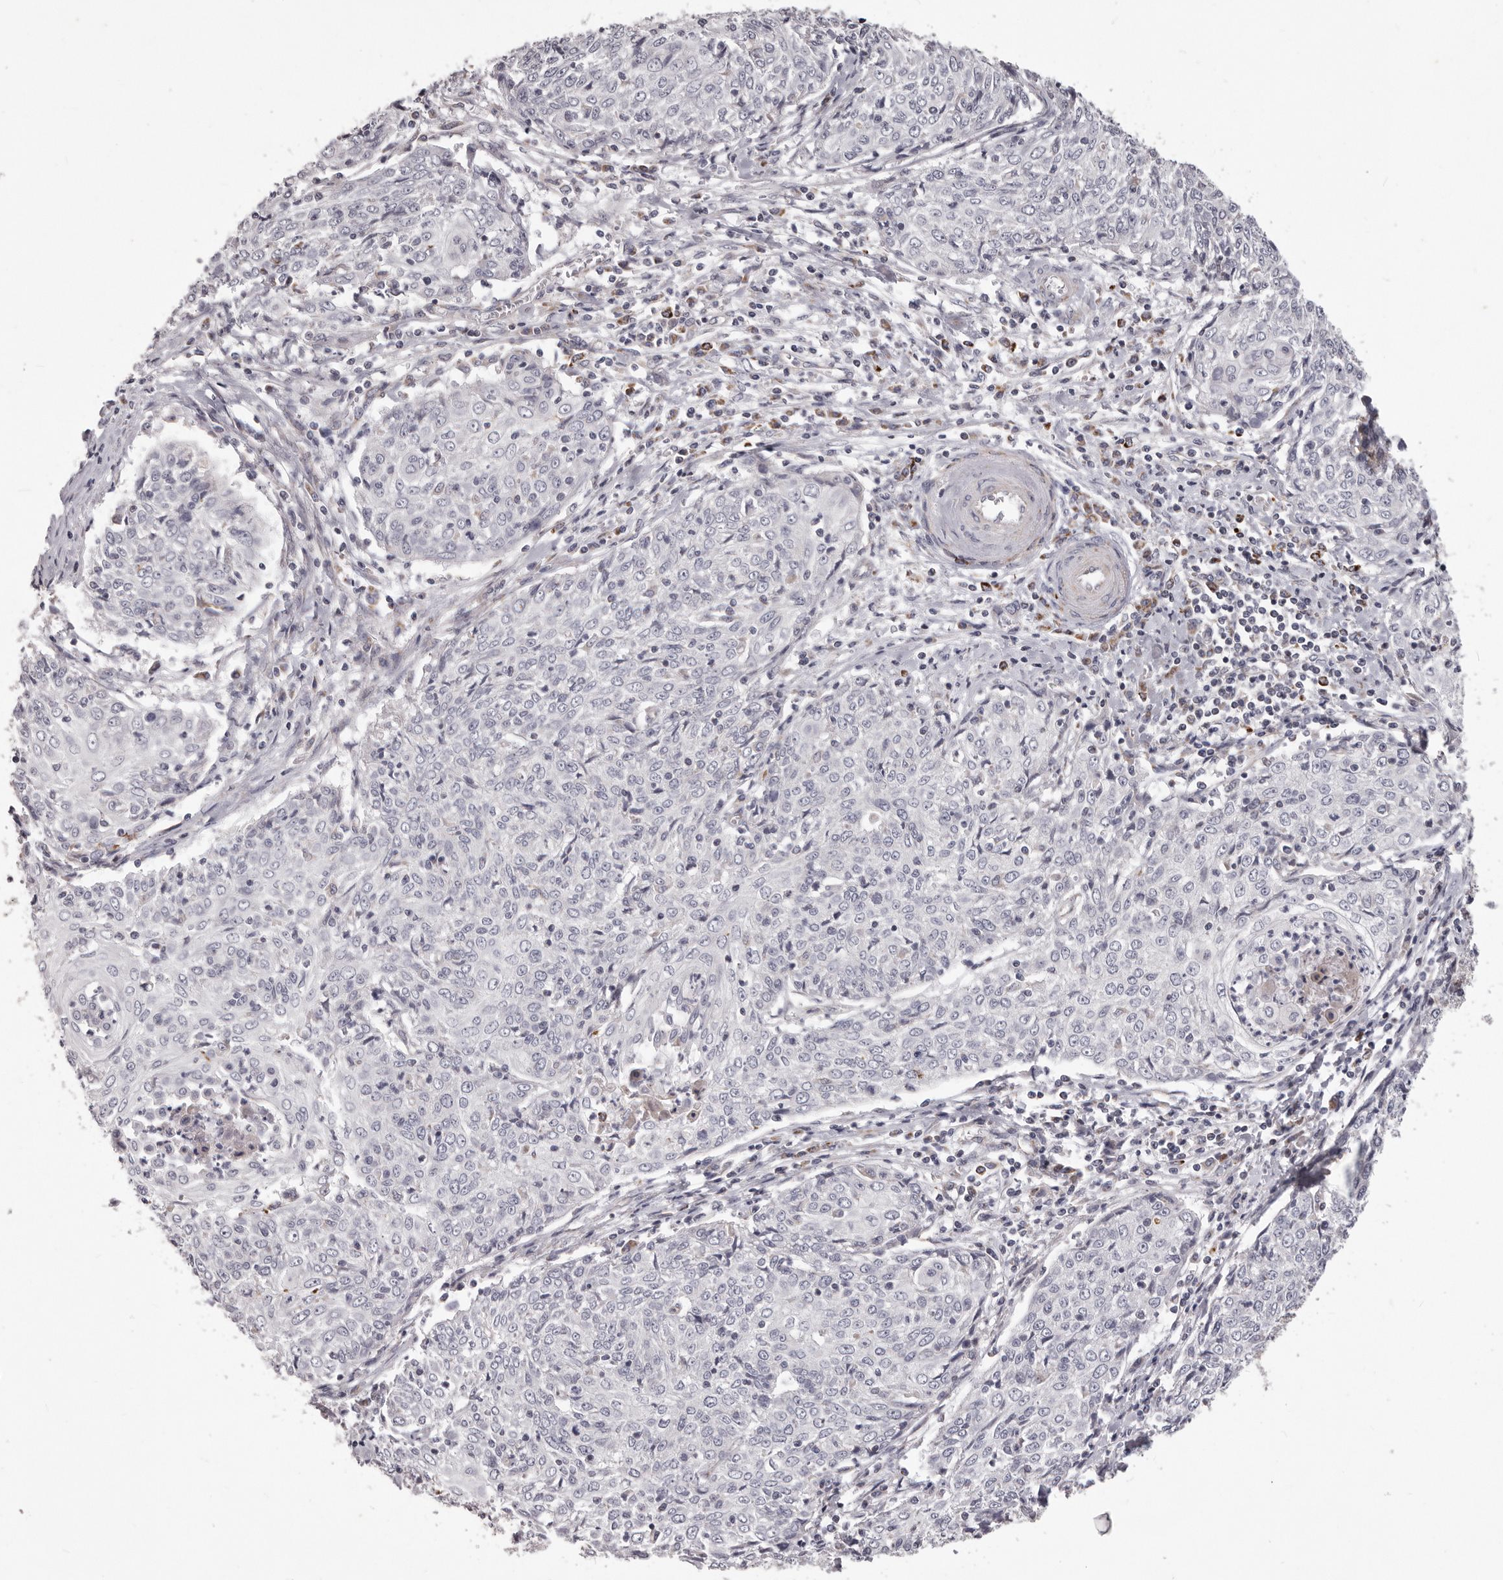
{"staining": {"intensity": "negative", "quantity": "none", "location": "none"}, "tissue": "cervical cancer", "cell_type": "Tumor cells", "image_type": "cancer", "snomed": [{"axis": "morphology", "description": "Squamous cell carcinoma, NOS"}, {"axis": "topography", "description": "Cervix"}], "caption": "Immunohistochemistry (IHC) of squamous cell carcinoma (cervical) demonstrates no positivity in tumor cells. (Immunohistochemistry, brightfield microscopy, high magnification).", "gene": "PRMT2", "patient": {"sex": "female", "age": 48}}